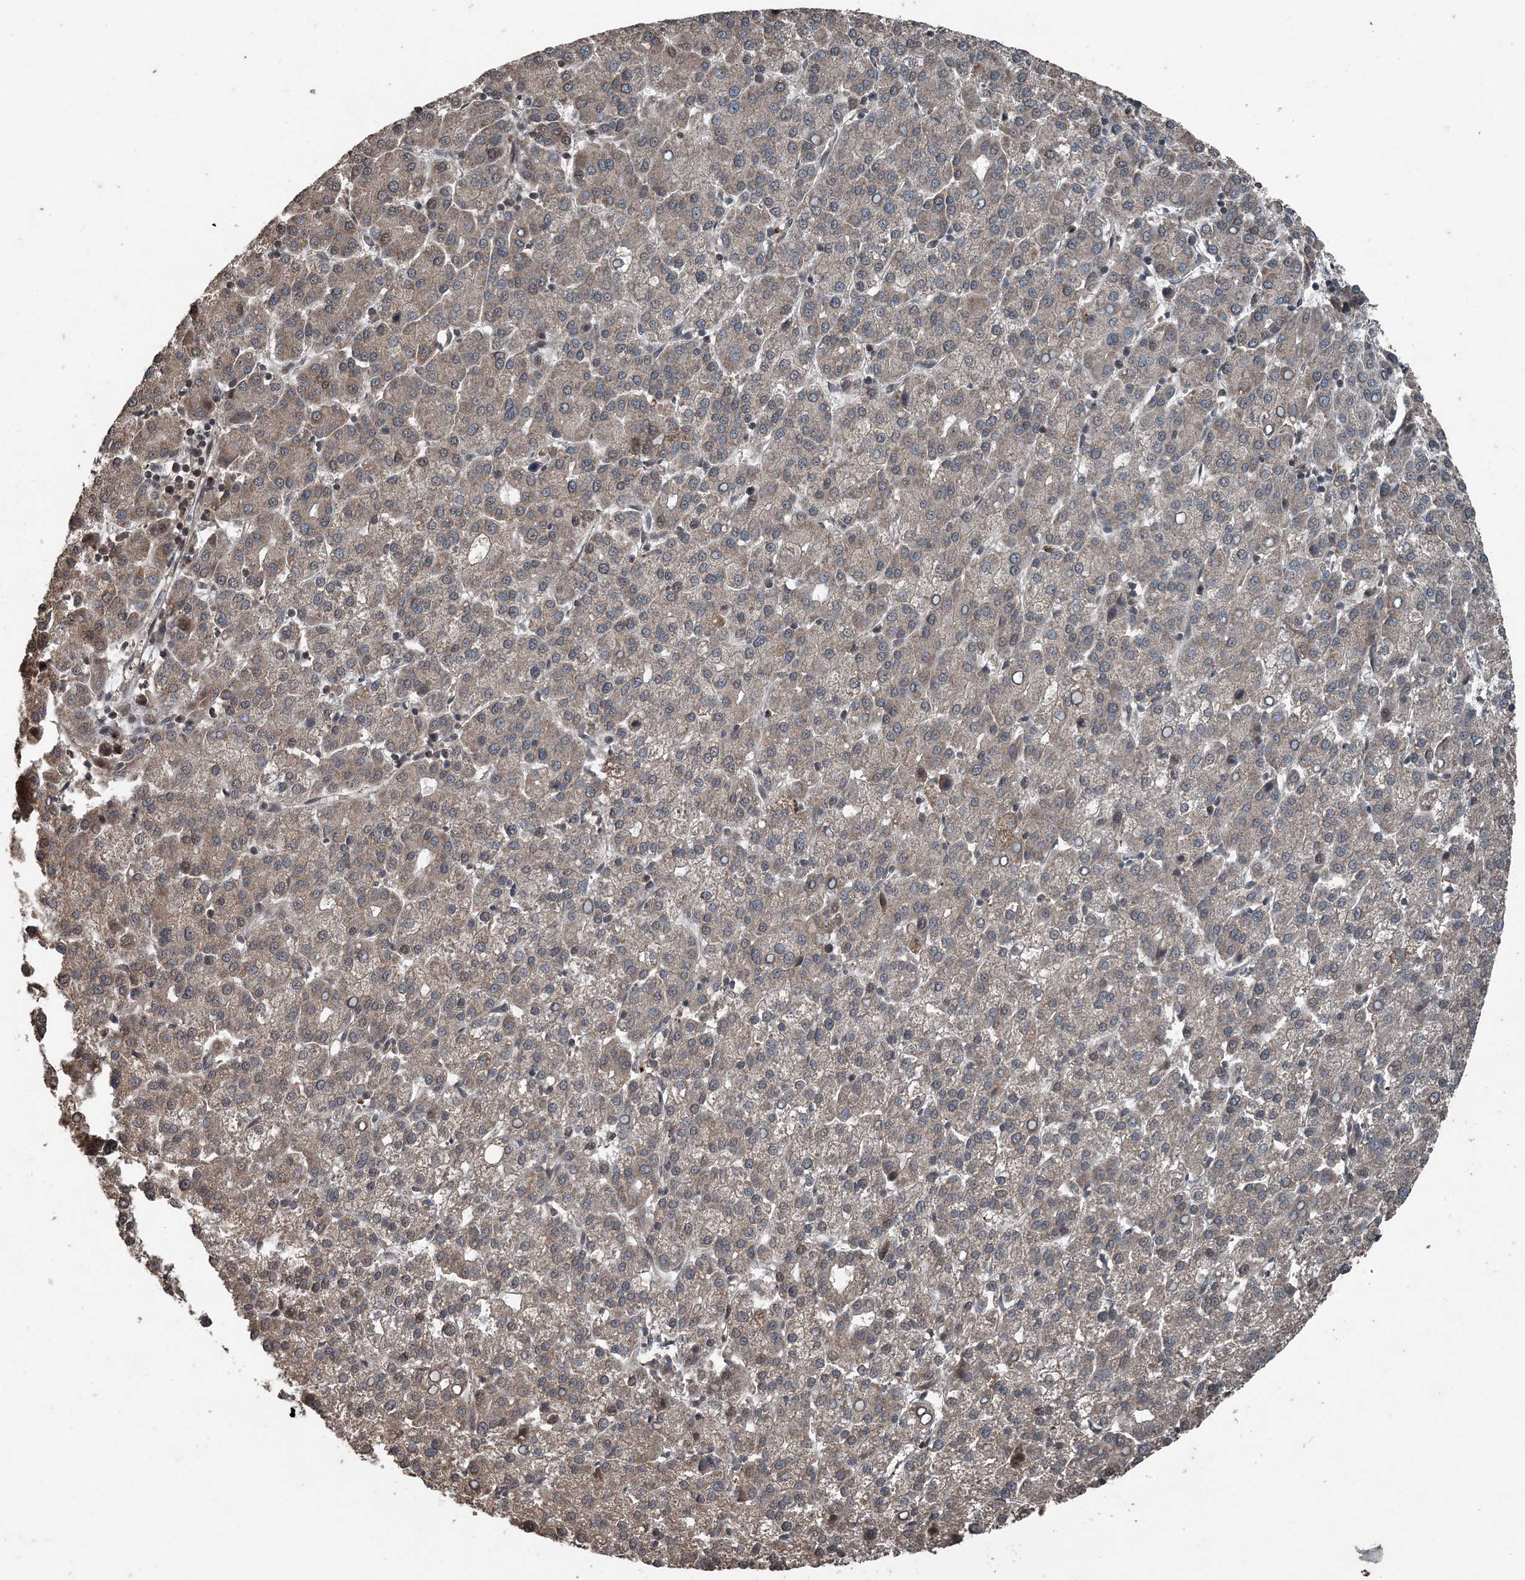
{"staining": {"intensity": "weak", "quantity": "<25%", "location": "cytoplasmic/membranous"}, "tissue": "liver cancer", "cell_type": "Tumor cells", "image_type": "cancer", "snomed": [{"axis": "morphology", "description": "Carcinoma, Hepatocellular, NOS"}, {"axis": "topography", "description": "Liver"}], "caption": "Tumor cells show no significant protein expression in hepatocellular carcinoma (liver).", "gene": "CFL1", "patient": {"sex": "female", "age": 58}}